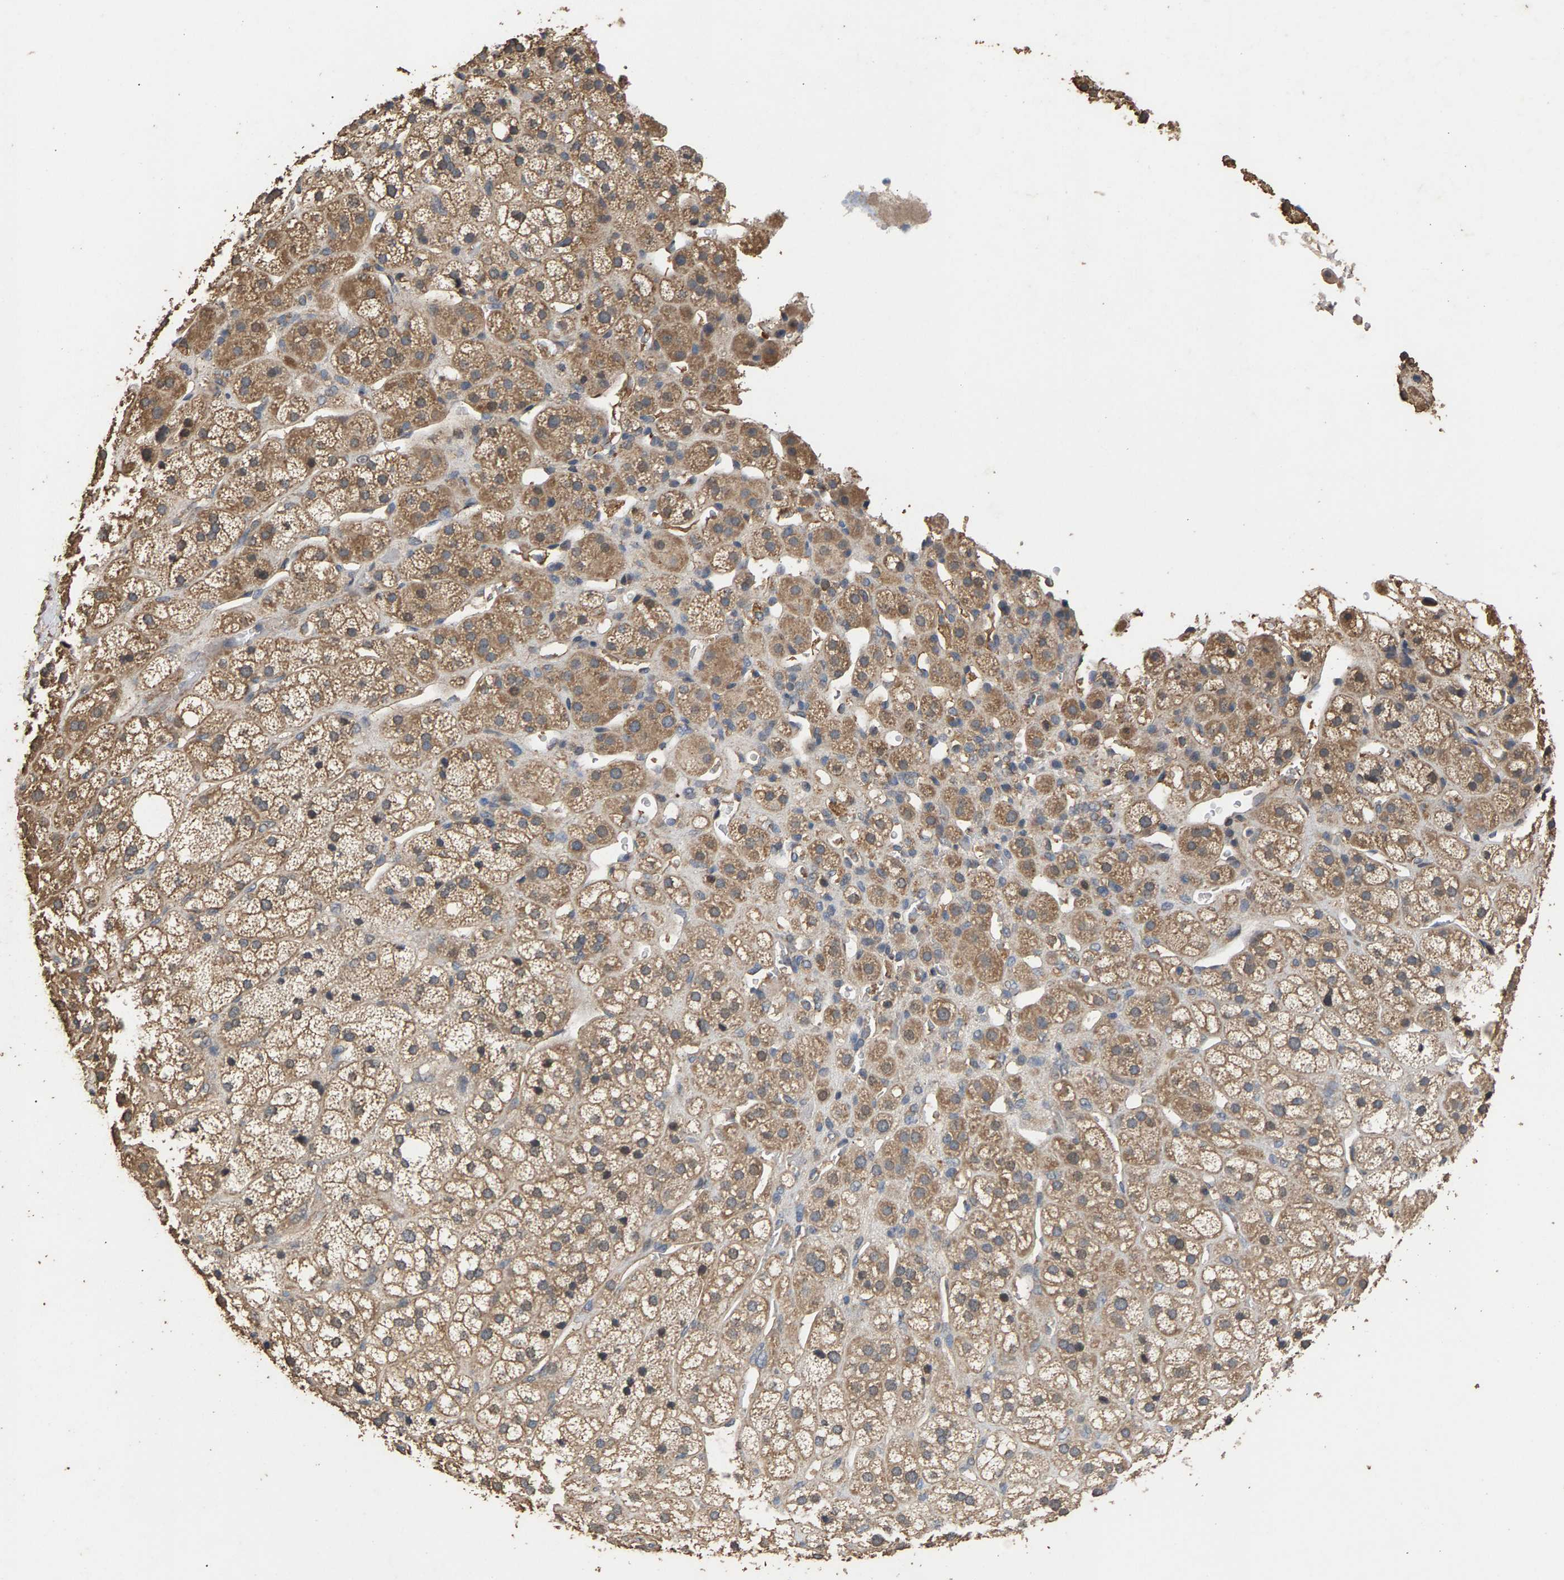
{"staining": {"intensity": "moderate", "quantity": ">75%", "location": "cytoplasmic/membranous"}, "tissue": "adrenal gland", "cell_type": "Glandular cells", "image_type": "normal", "snomed": [{"axis": "morphology", "description": "Normal tissue, NOS"}, {"axis": "topography", "description": "Adrenal gland"}], "caption": "Moderate cytoplasmic/membranous staining for a protein is seen in approximately >75% of glandular cells of normal adrenal gland using immunohistochemistry (IHC).", "gene": "HTRA3", "patient": {"sex": "male", "age": 56}}